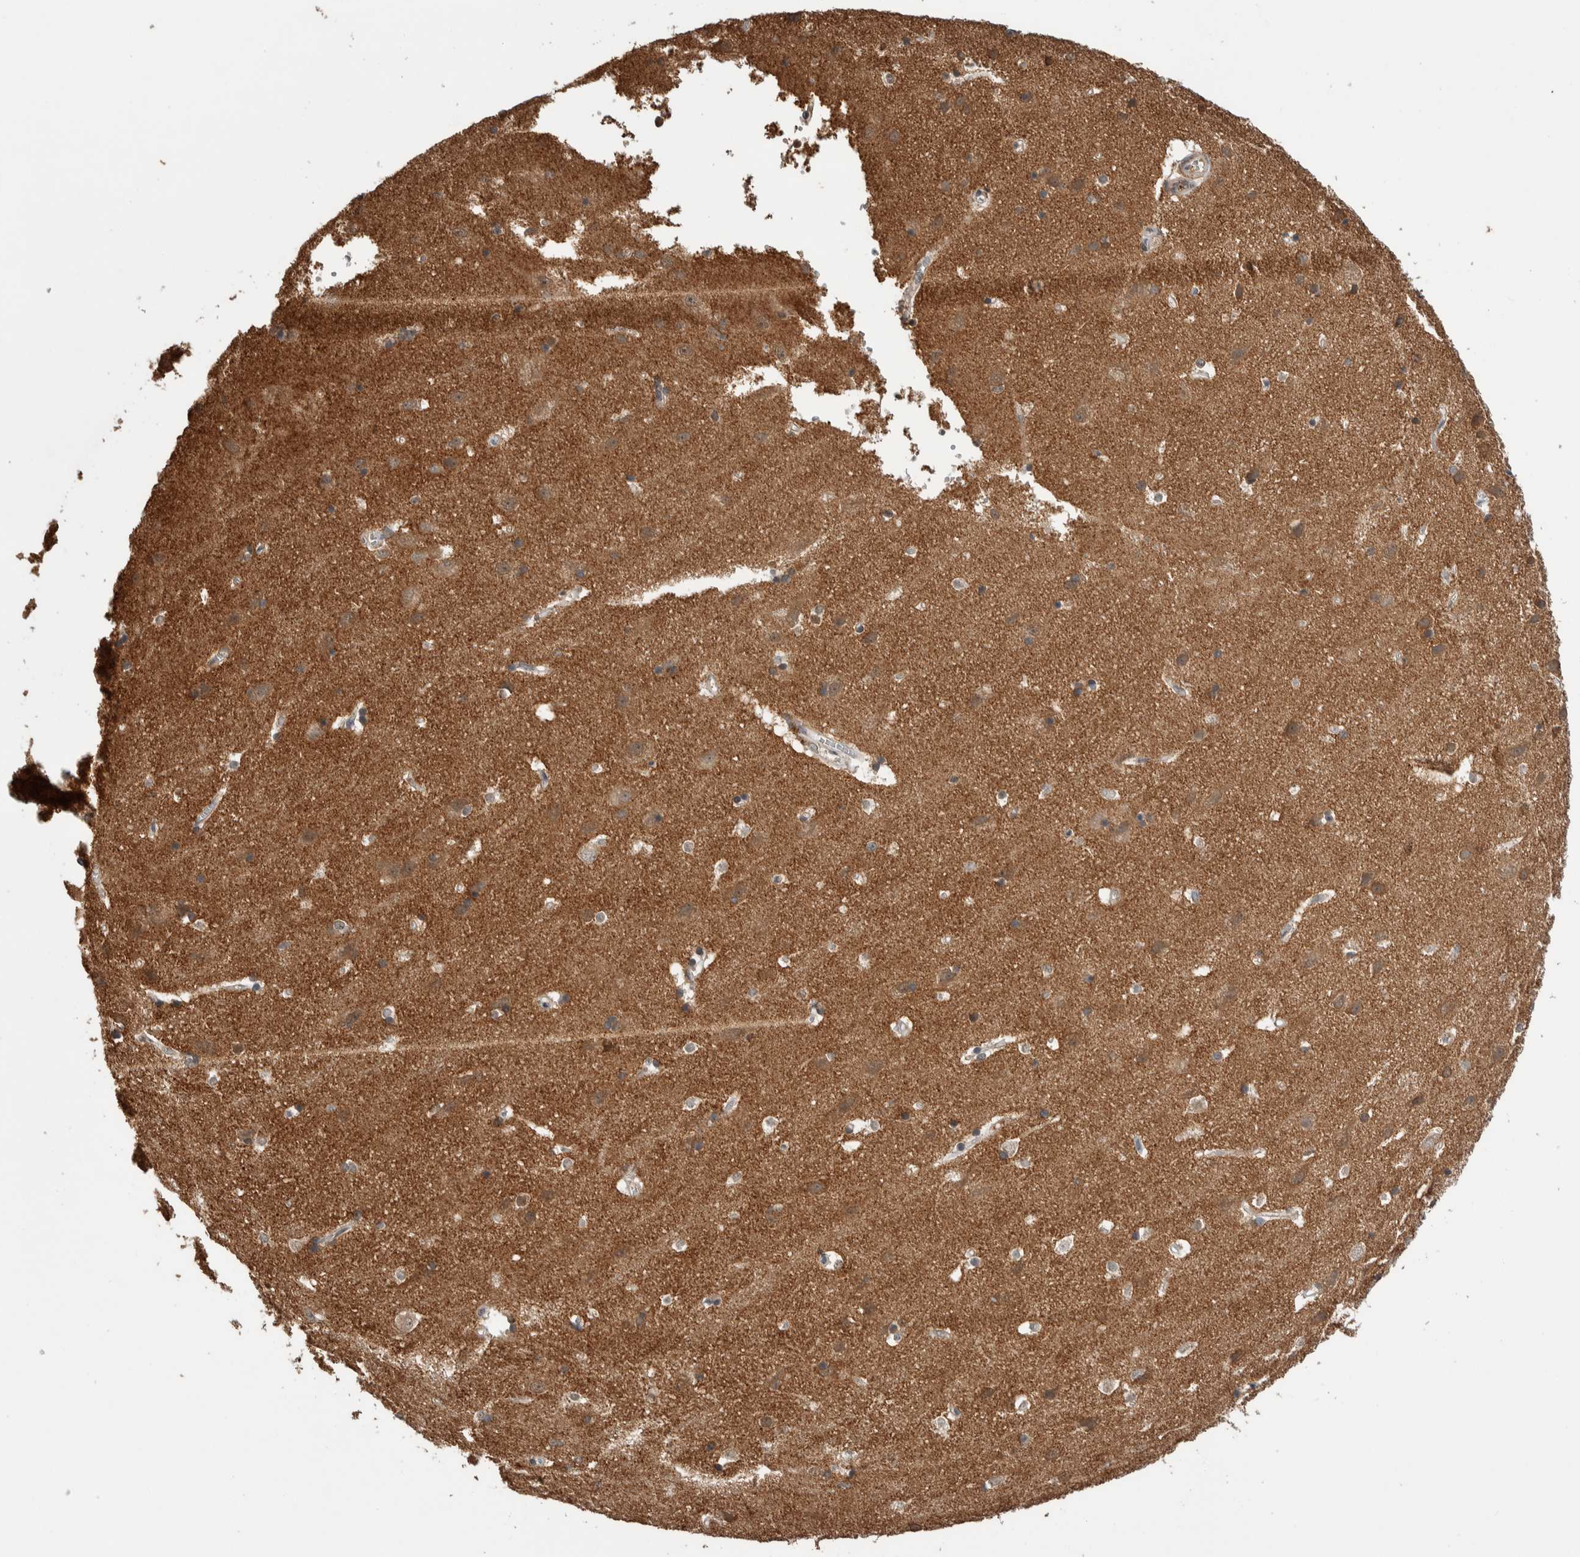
{"staining": {"intensity": "negative", "quantity": "none", "location": "none"}, "tissue": "cerebral cortex", "cell_type": "Endothelial cells", "image_type": "normal", "snomed": [{"axis": "morphology", "description": "Normal tissue, NOS"}, {"axis": "topography", "description": "Cerebral cortex"}], "caption": "Immunohistochemical staining of benign human cerebral cortex demonstrates no significant expression in endothelial cells. Brightfield microscopy of IHC stained with DAB (3,3'-diaminobenzidine) (brown) and hematoxylin (blue), captured at high magnification.", "gene": "DVL2", "patient": {"sex": "male", "age": 54}}